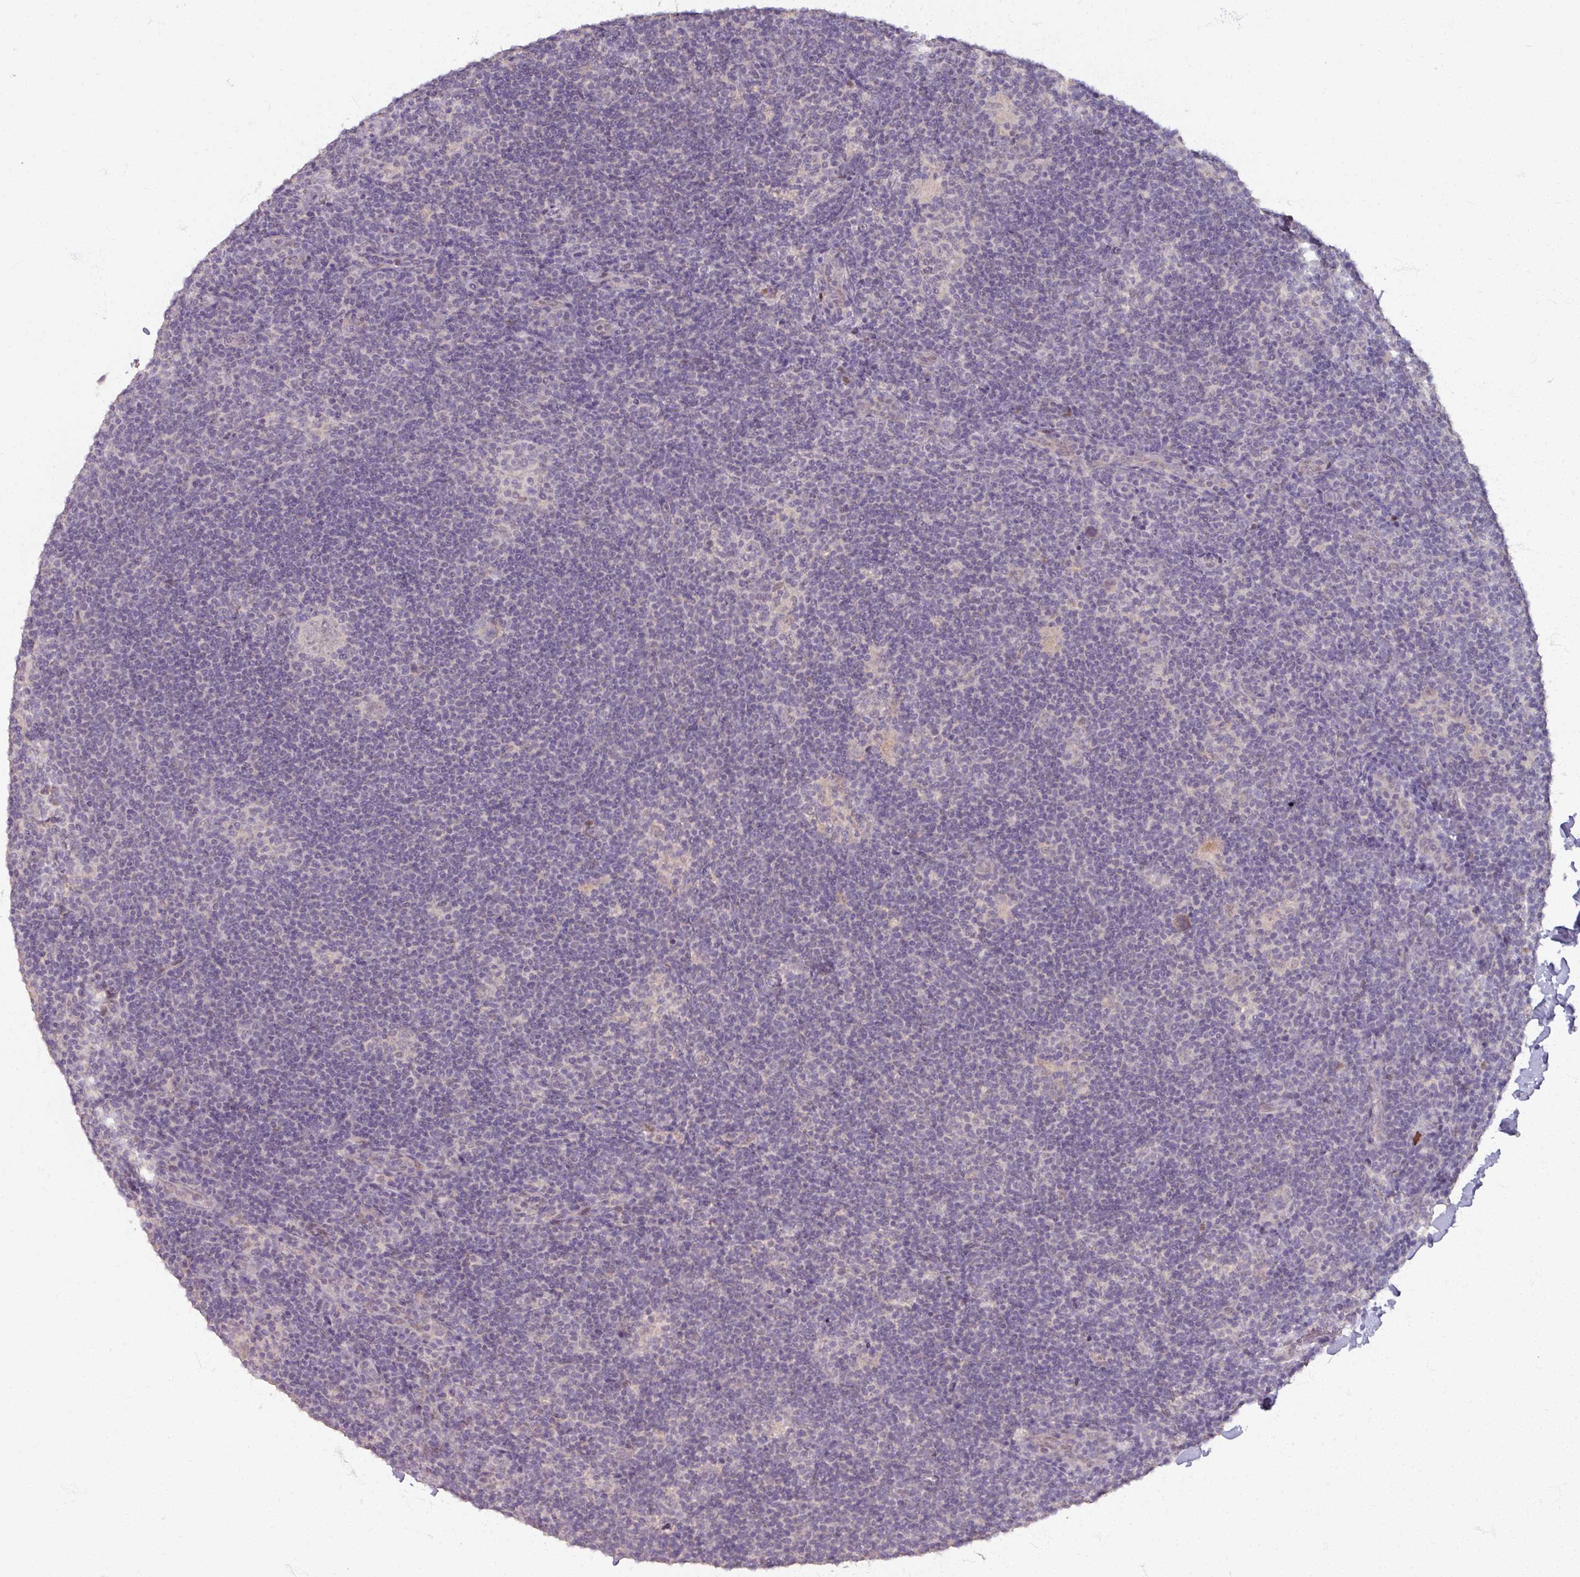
{"staining": {"intensity": "negative", "quantity": "none", "location": "none"}, "tissue": "lymphoma", "cell_type": "Tumor cells", "image_type": "cancer", "snomed": [{"axis": "morphology", "description": "Hodgkin's disease, NOS"}, {"axis": "topography", "description": "Lymph node"}], "caption": "Lymphoma was stained to show a protein in brown. There is no significant positivity in tumor cells.", "gene": "SOX11", "patient": {"sex": "female", "age": 57}}